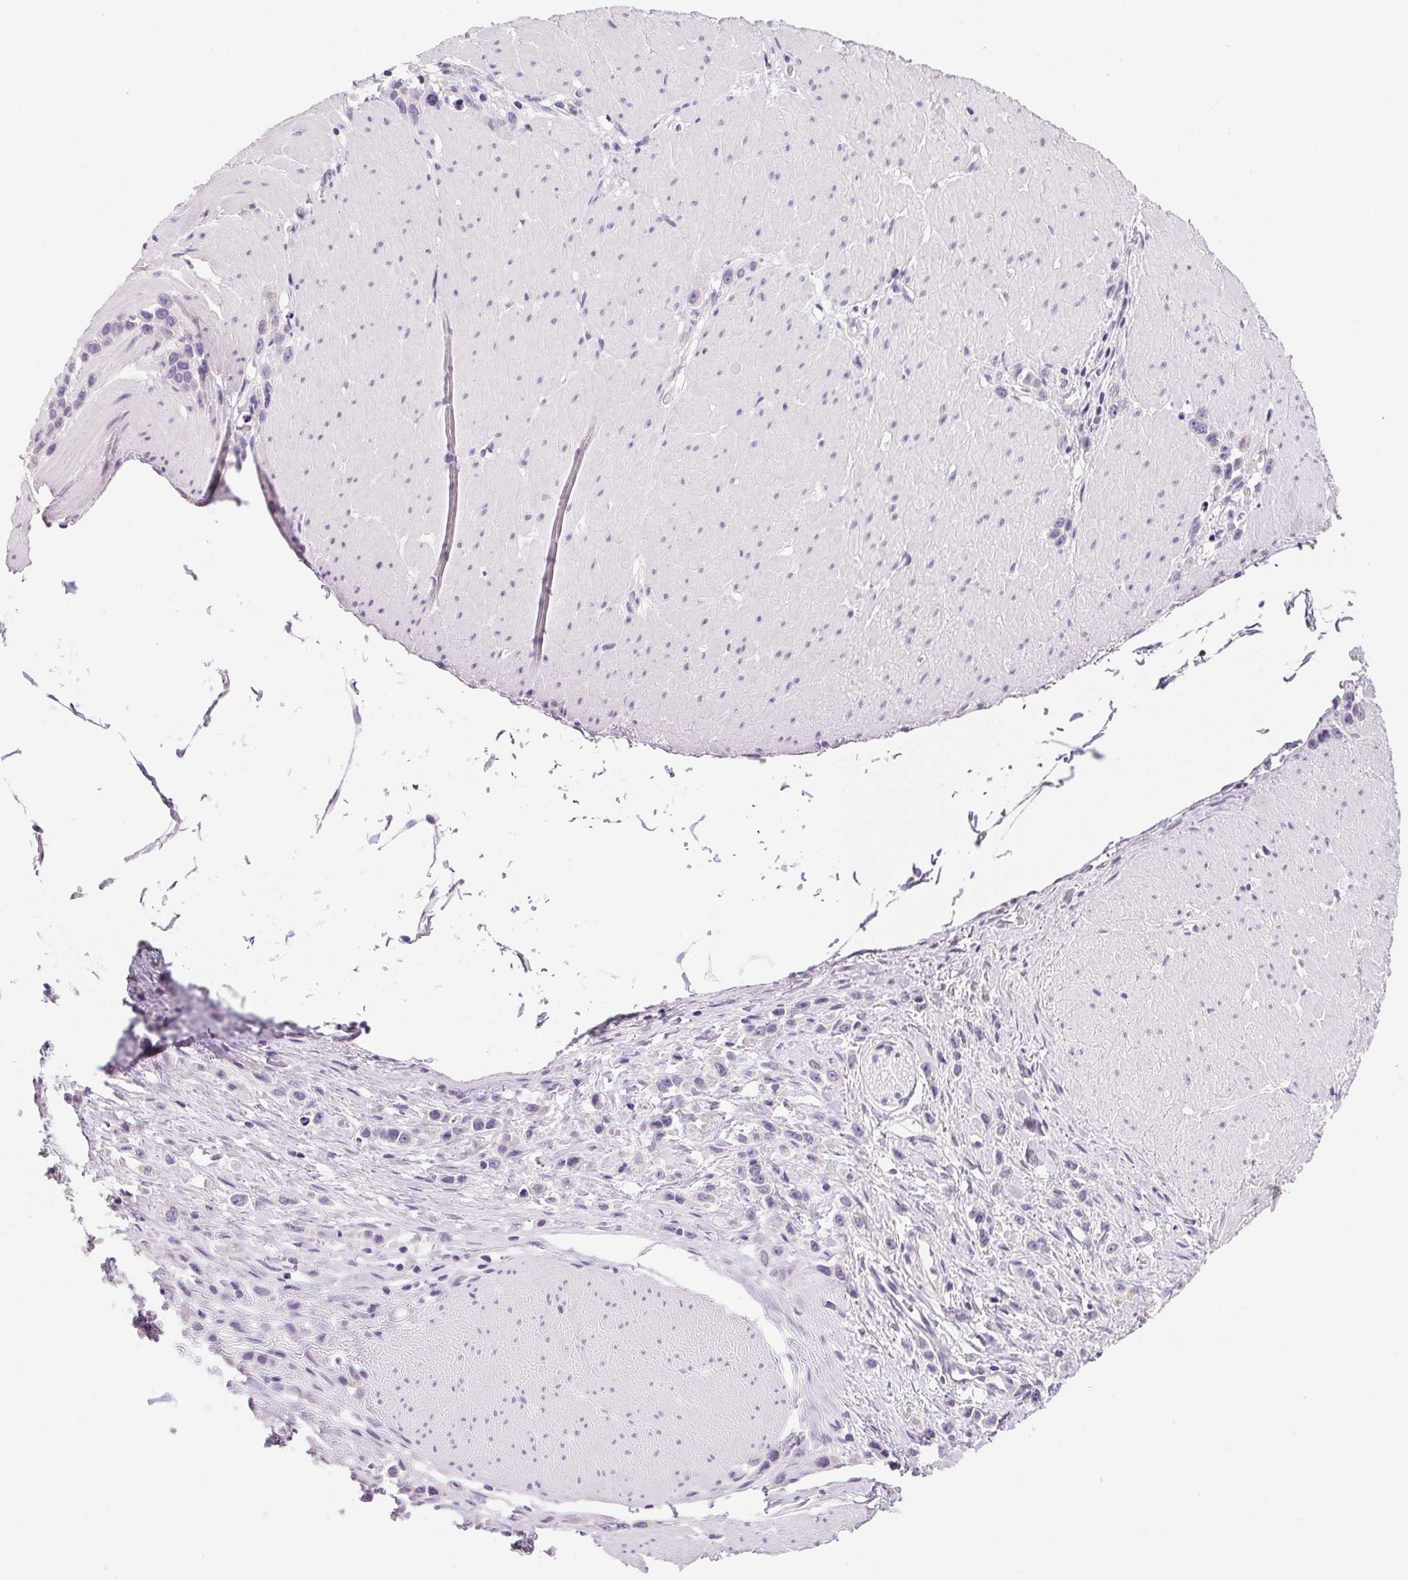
{"staining": {"intensity": "negative", "quantity": "none", "location": "none"}, "tissue": "stomach cancer", "cell_type": "Tumor cells", "image_type": "cancer", "snomed": [{"axis": "morphology", "description": "Adenocarcinoma, NOS"}, {"axis": "topography", "description": "Stomach"}], "caption": "An IHC photomicrograph of adenocarcinoma (stomach) is shown. There is no staining in tumor cells of adenocarcinoma (stomach).", "gene": "AQP5", "patient": {"sex": "male", "age": 47}}